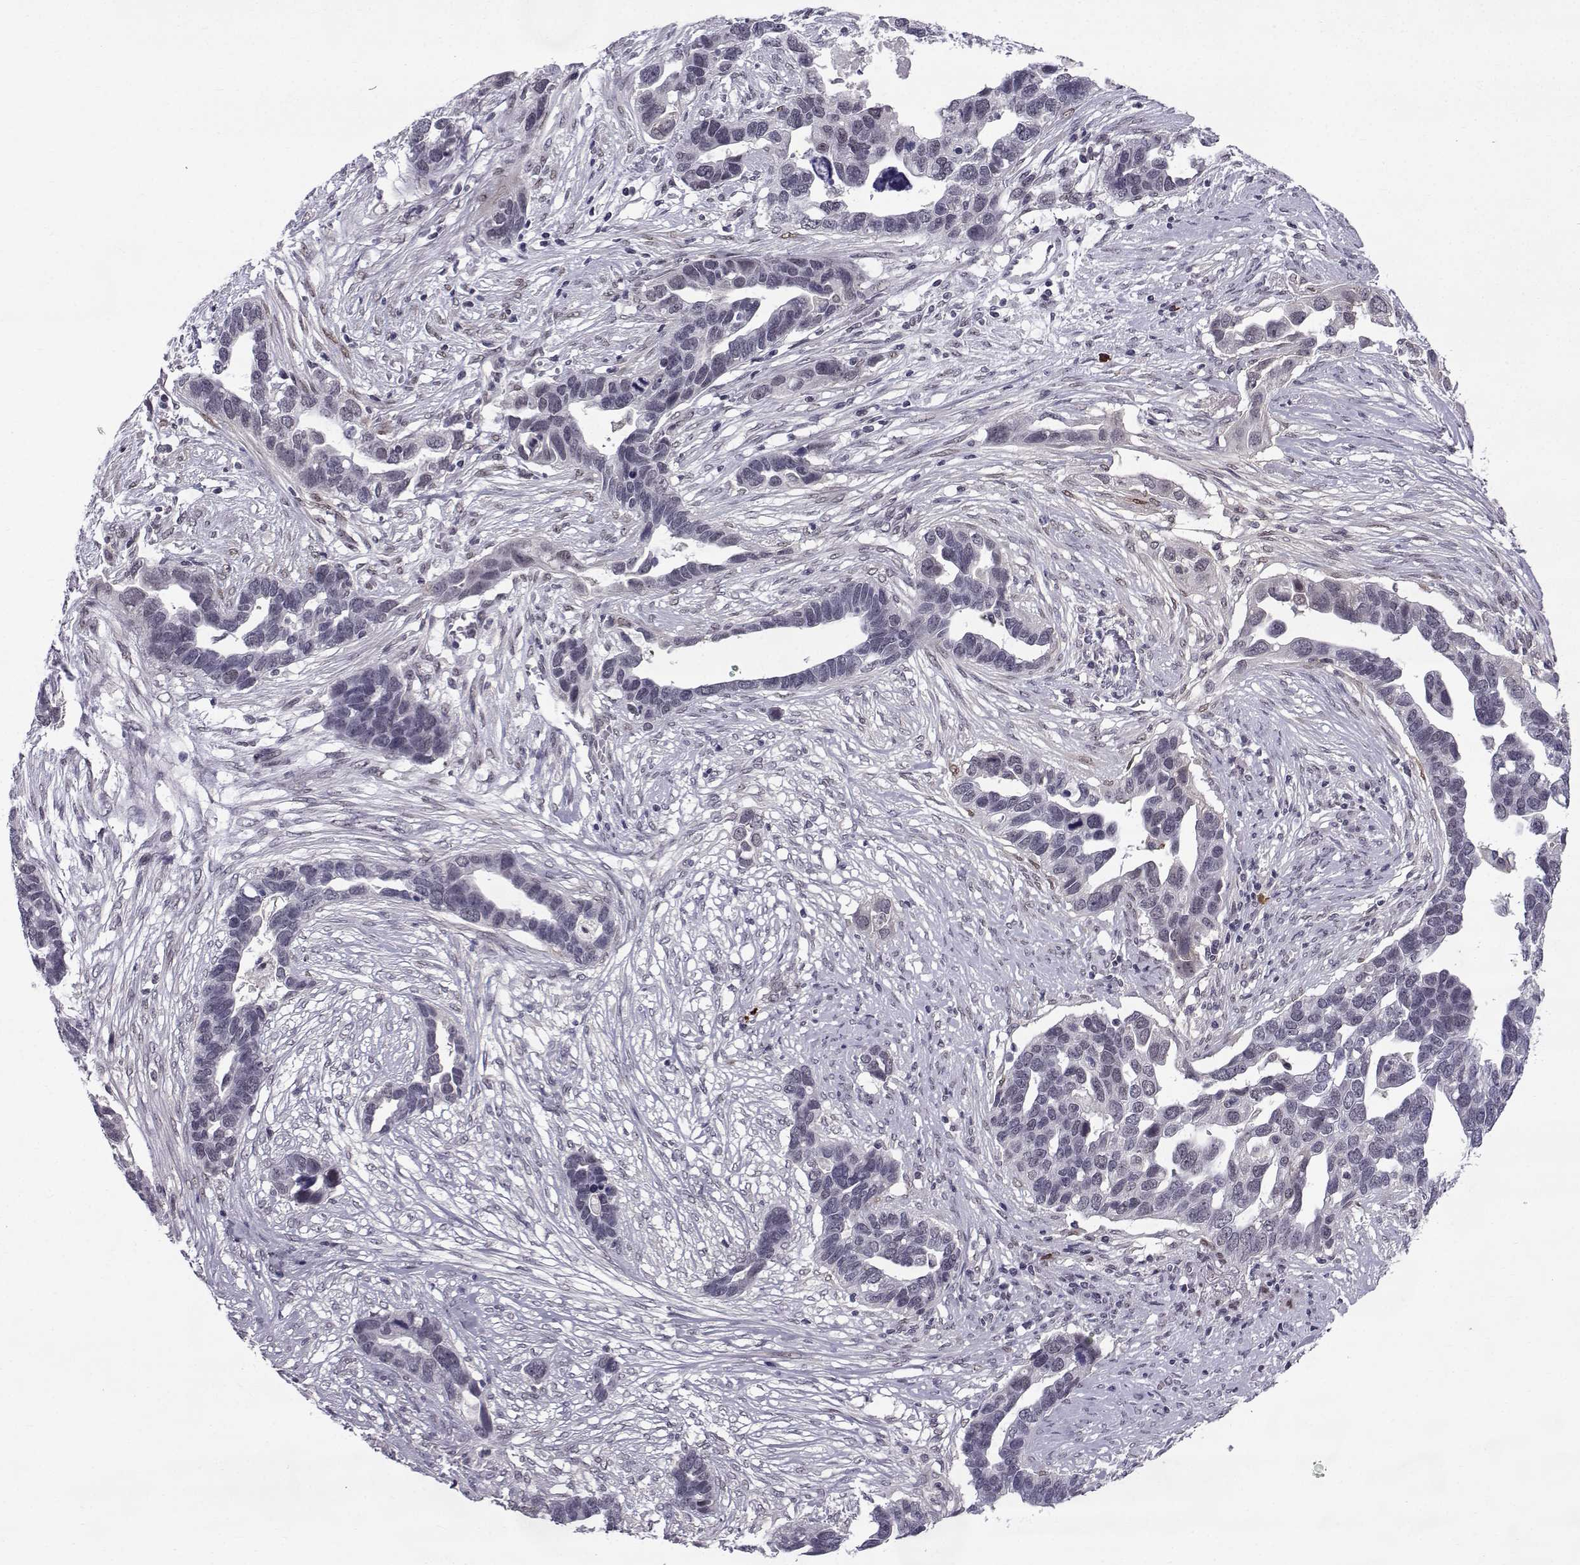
{"staining": {"intensity": "negative", "quantity": "none", "location": "none"}, "tissue": "ovarian cancer", "cell_type": "Tumor cells", "image_type": "cancer", "snomed": [{"axis": "morphology", "description": "Cystadenocarcinoma, serous, NOS"}, {"axis": "topography", "description": "Ovary"}], "caption": "Immunohistochemistry (IHC) histopathology image of serous cystadenocarcinoma (ovarian) stained for a protein (brown), which demonstrates no staining in tumor cells.", "gene": "RBM24", "patient": {"sex": "female", "age": 54}}